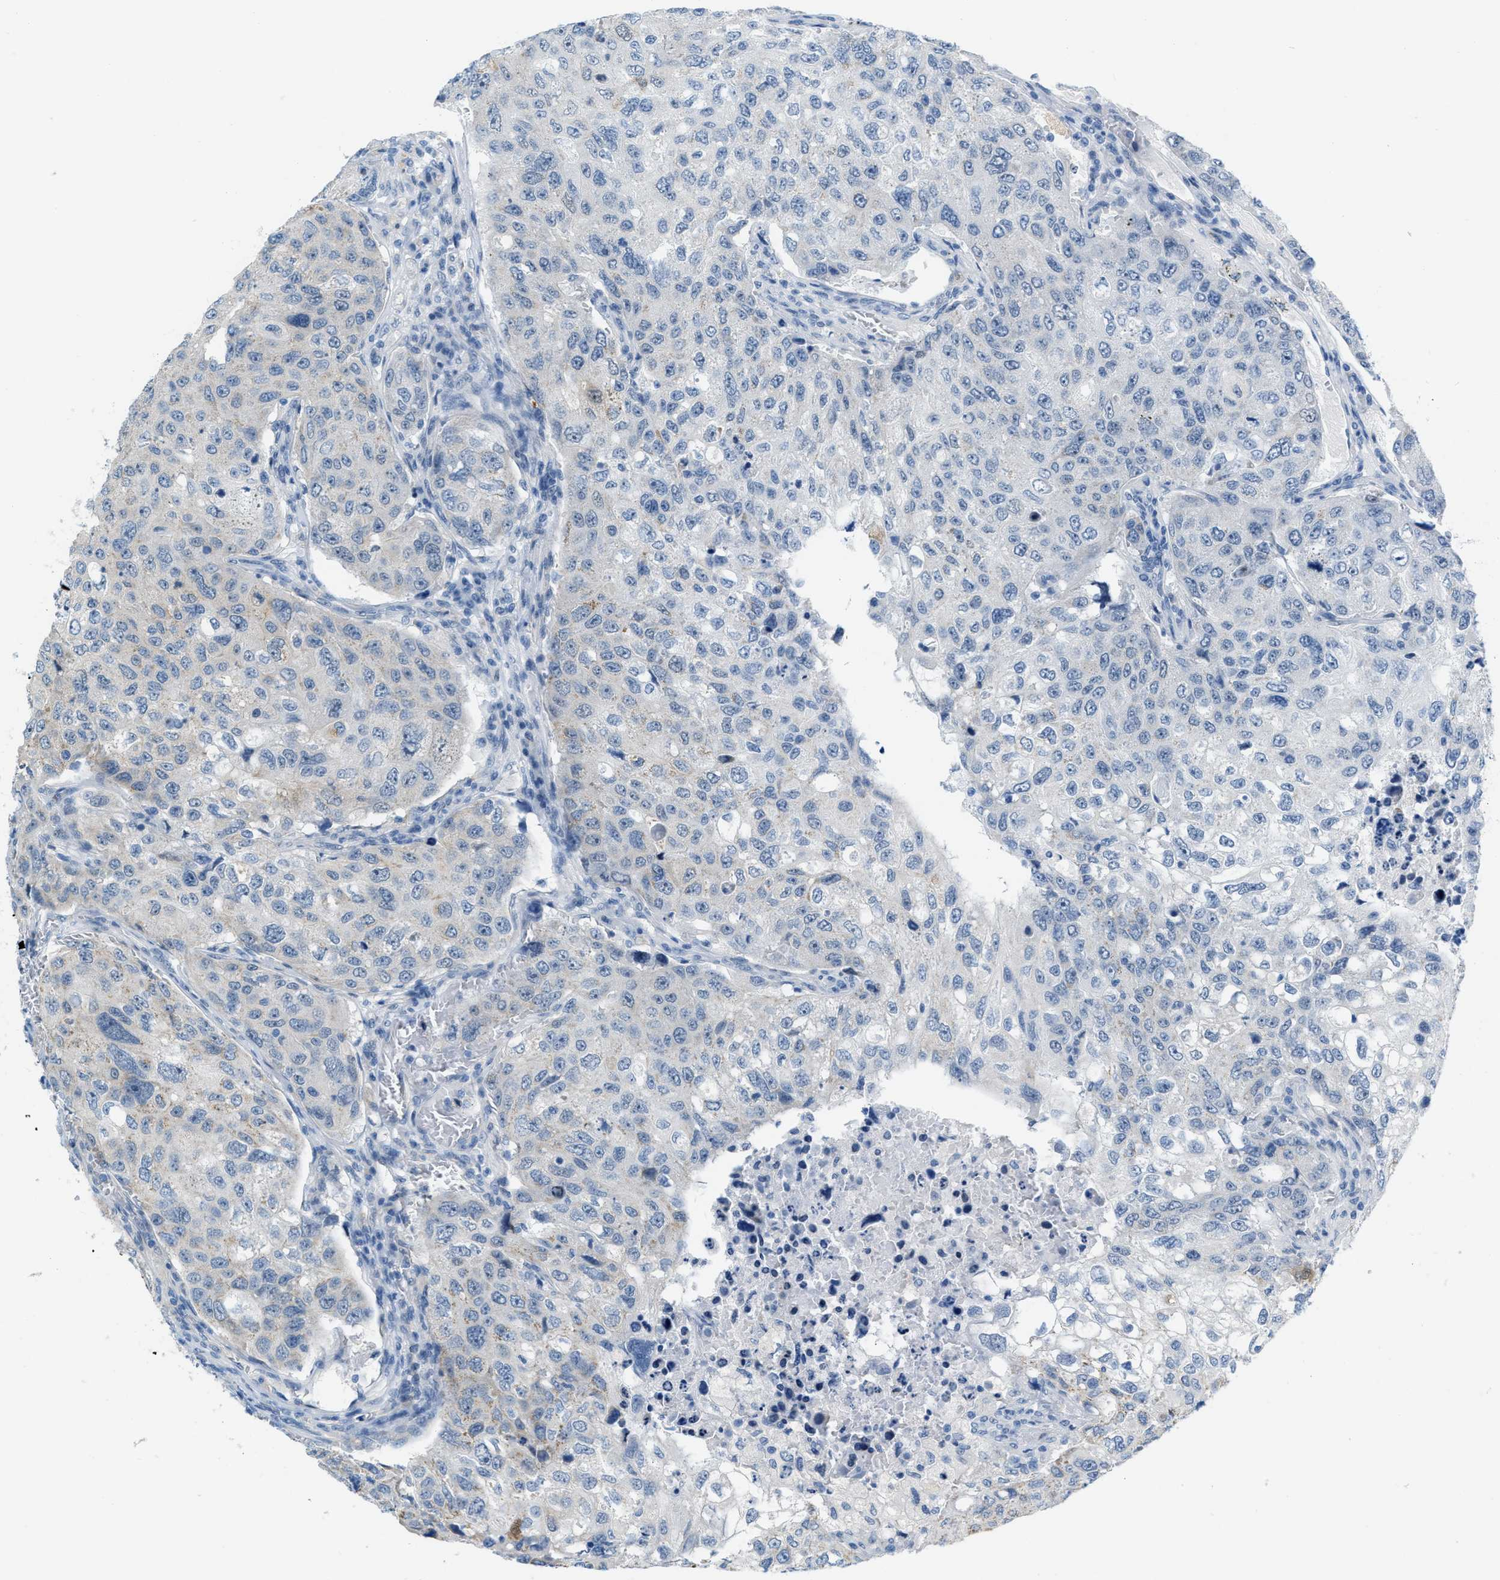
{"staining": {"intensity": "negative", "quantity": "none", "location": "none"}, "tissue": "urothelial cancer", "cell_type": "Tumor cells", "image_type": "cancer", "snomed": [{"axis": "morphology", "description": "Urothelial carcinoma, High grade"}, {"axis": "topography", "description": "Lymph node"}, {"axis": "topography", "description": "Urinary bladder"}], "caption": "The immunohistochemistry micrograph has no significant staining in tumor cells of urothelial carcinoma (high-grade) tissue. Nuclei are stained in blue.", "gene": "PHRF1", "patient": {"sex": "male", "age": 51}}